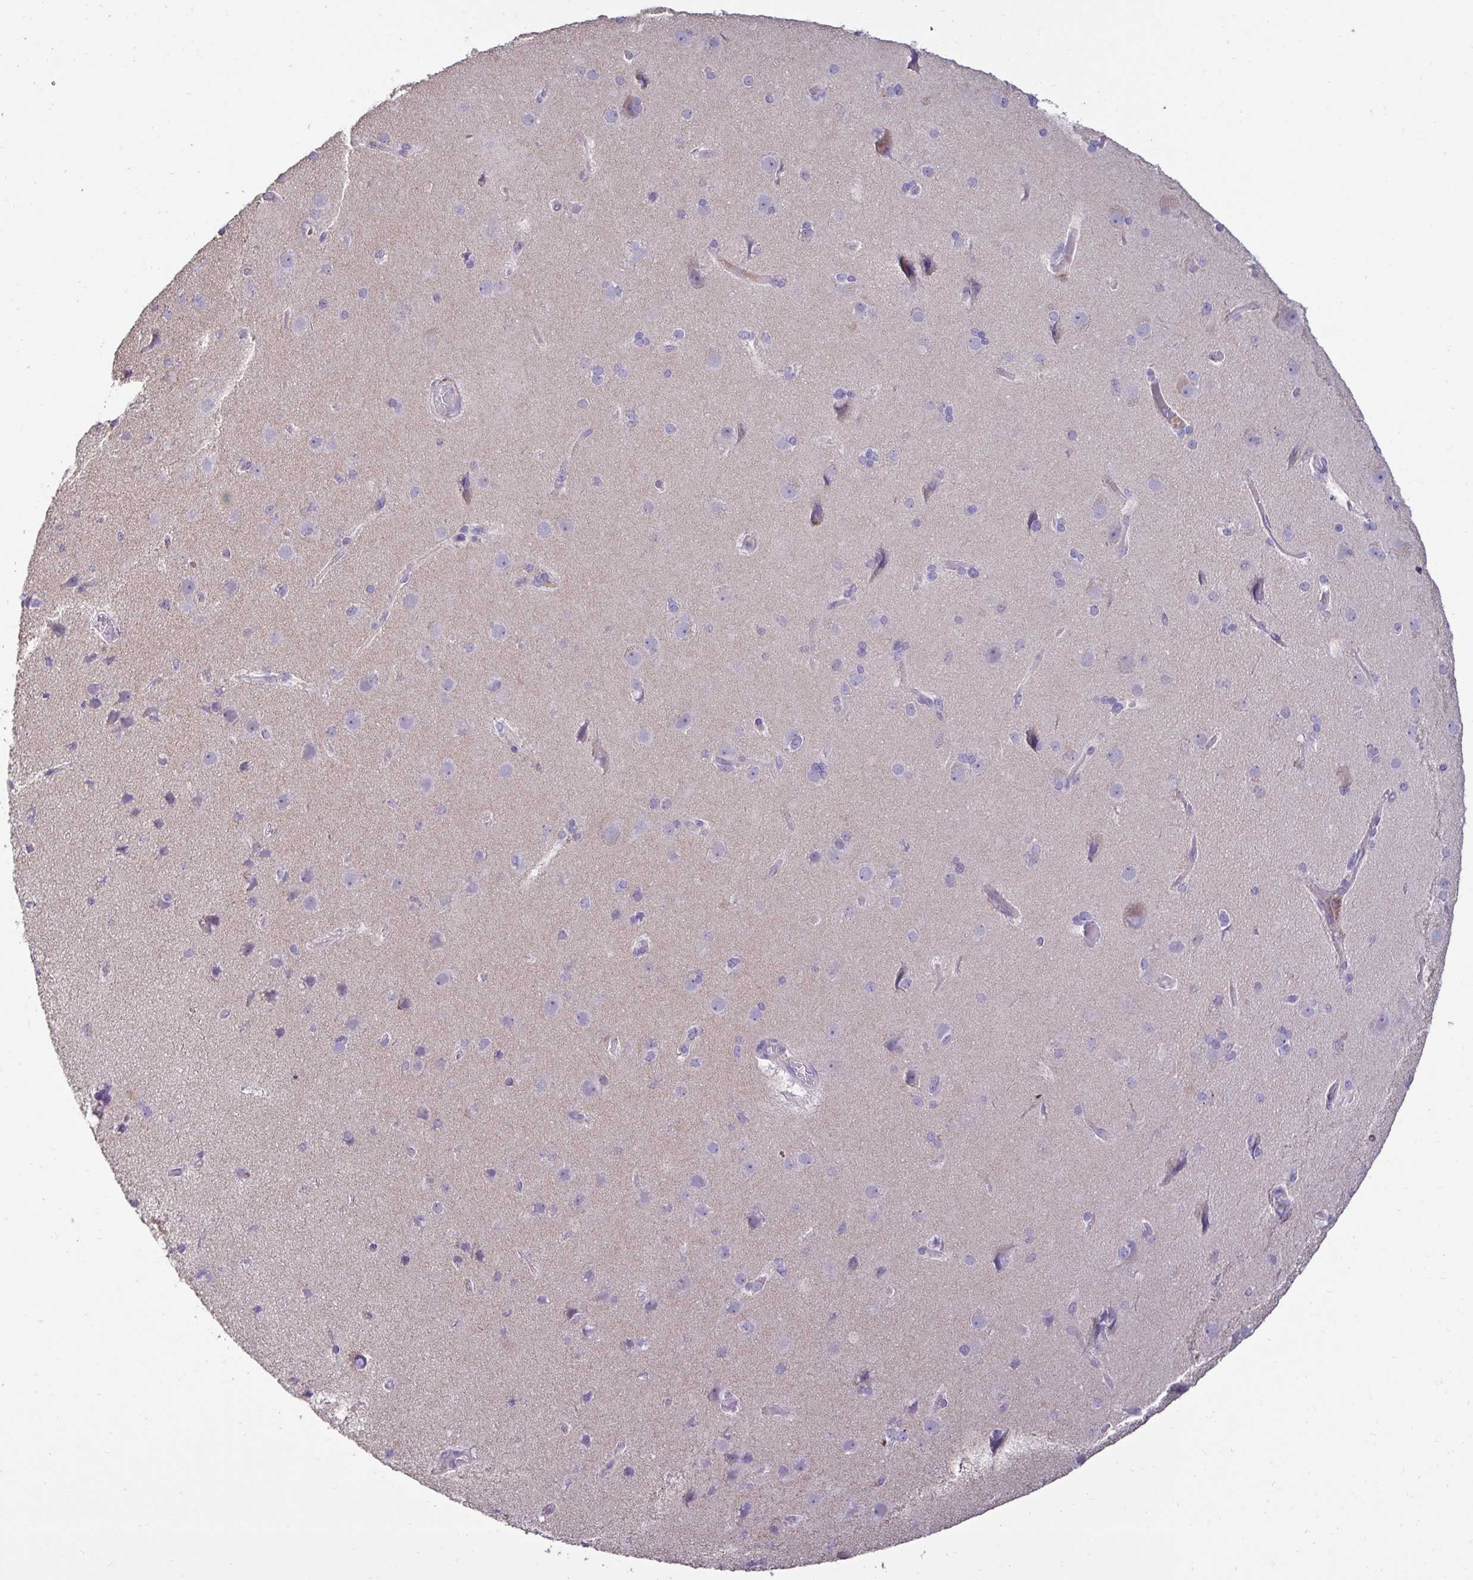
{"staining": {"intensity": "negative", "quantity": "none", "location": "none"}, "tissue": "cerebral cortex", "cell_type": "Endothelial cells", "image_type": "normal", "snomed": [{"axis": "morphology", "description": "Normal tissue, NOS"}, {"axis": "morphology", "description": "Glioma, malignant, High grade"}, {"axis": "topography", "description": "Cerebral cortex"}], "caption": "An image of cerebral cortex stained for a protein displays no brown staining in endothelial cells.", "gene": "SLC30A3", "patient": {"sex": "male", "age": 71}}